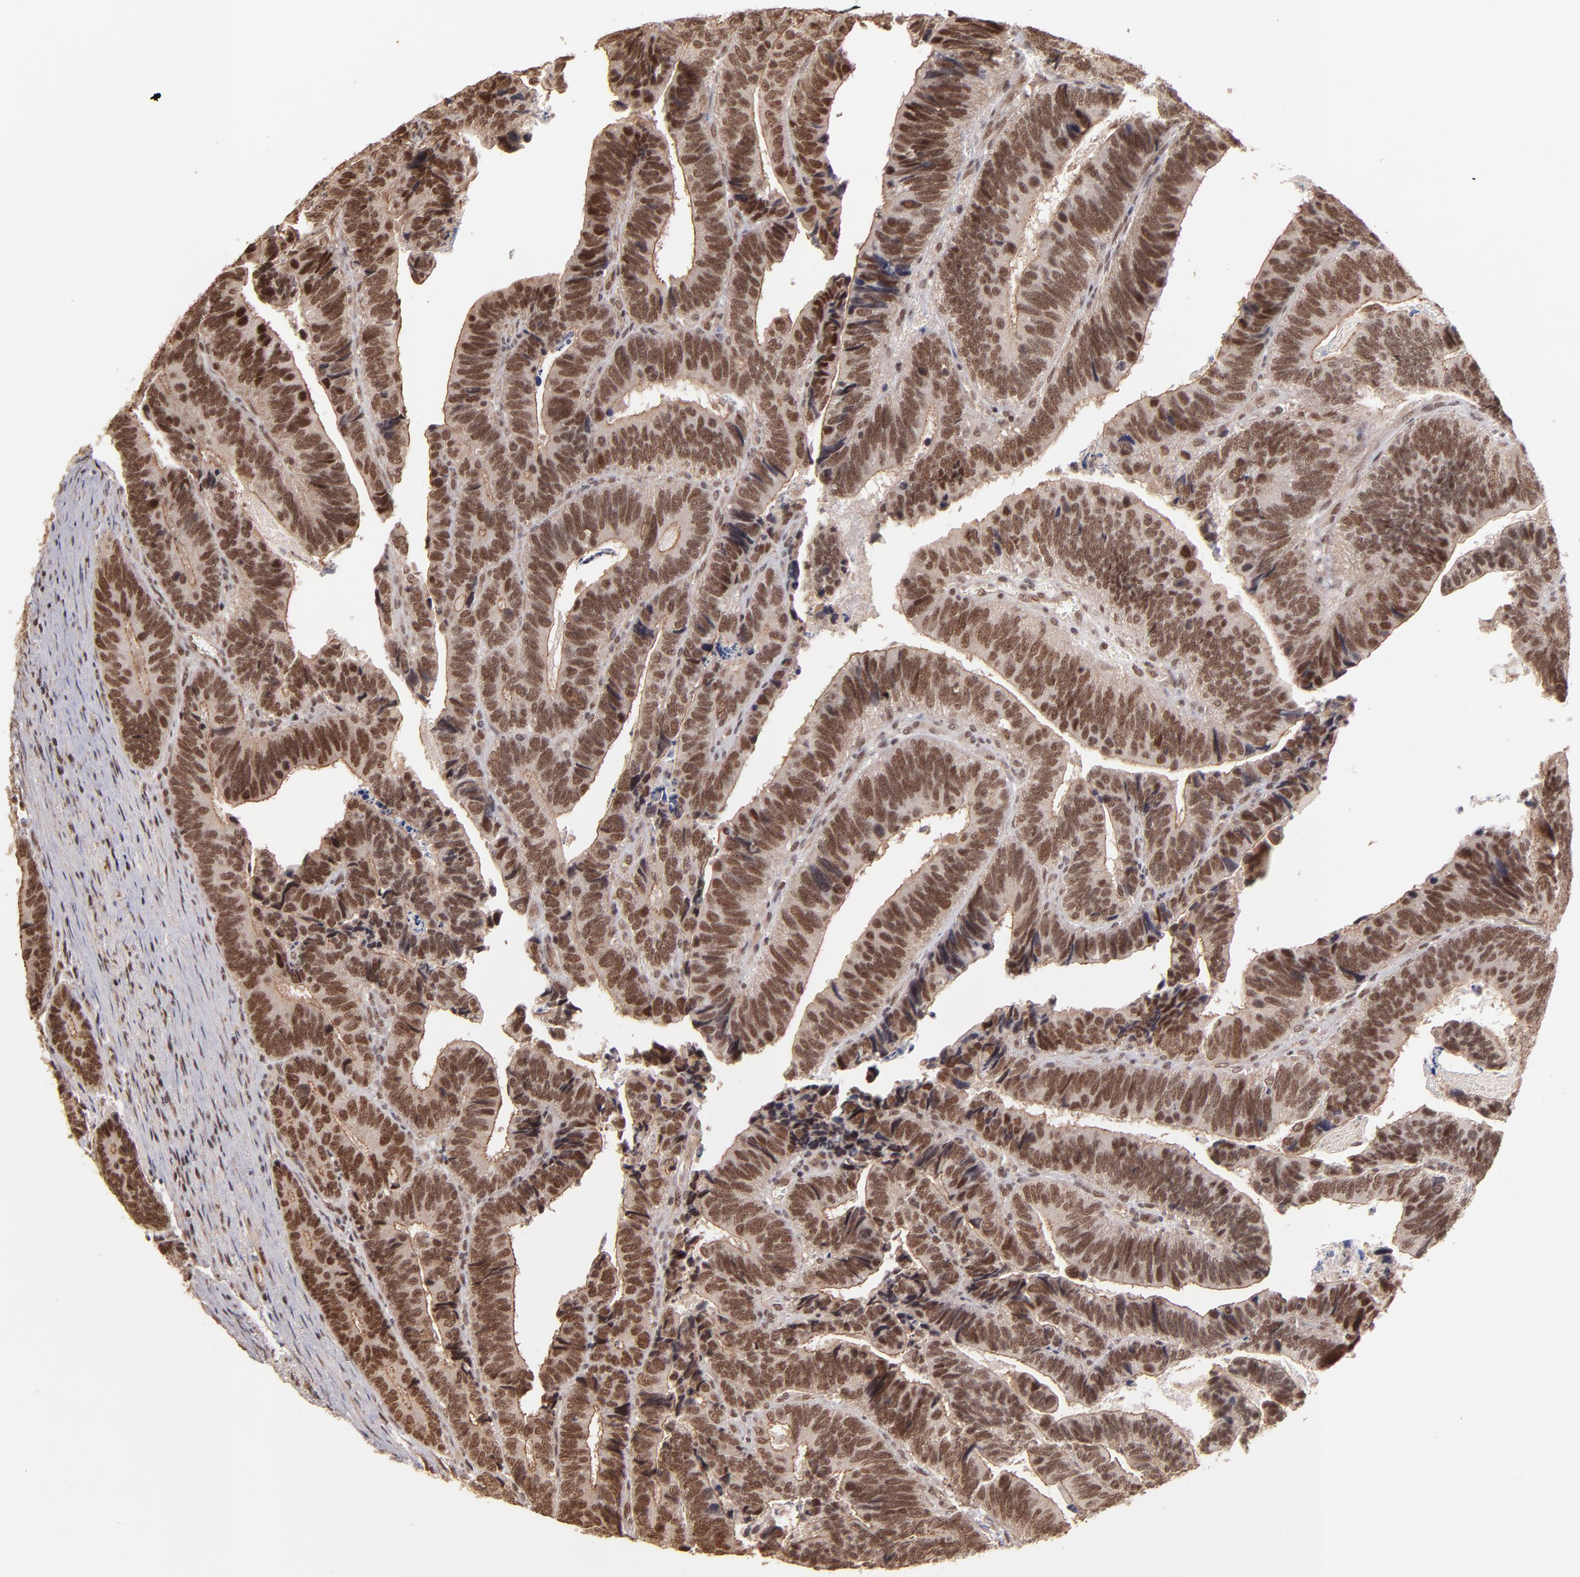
{"staining": {"intensity": "moderate", "quantity": ">75%", "location": "nuclear"}, "tissue": "colorectal cancer", "cell_type": "Tumor cells", "image_type": "cancer", "snomed": [{"axis": "morphology", "description": "Adenocarcinoma, NOS"}, {"axis": "topography", "description": "Colon"}], "caption": "Immunohistochemical staining of human adenocarcinoma (colorectal) reveals medium levels of moderate nuclear protein staining in about >75% of tumor cells.", "gene": "TERF2", "patient": {"sex": "male", "age": 72}}